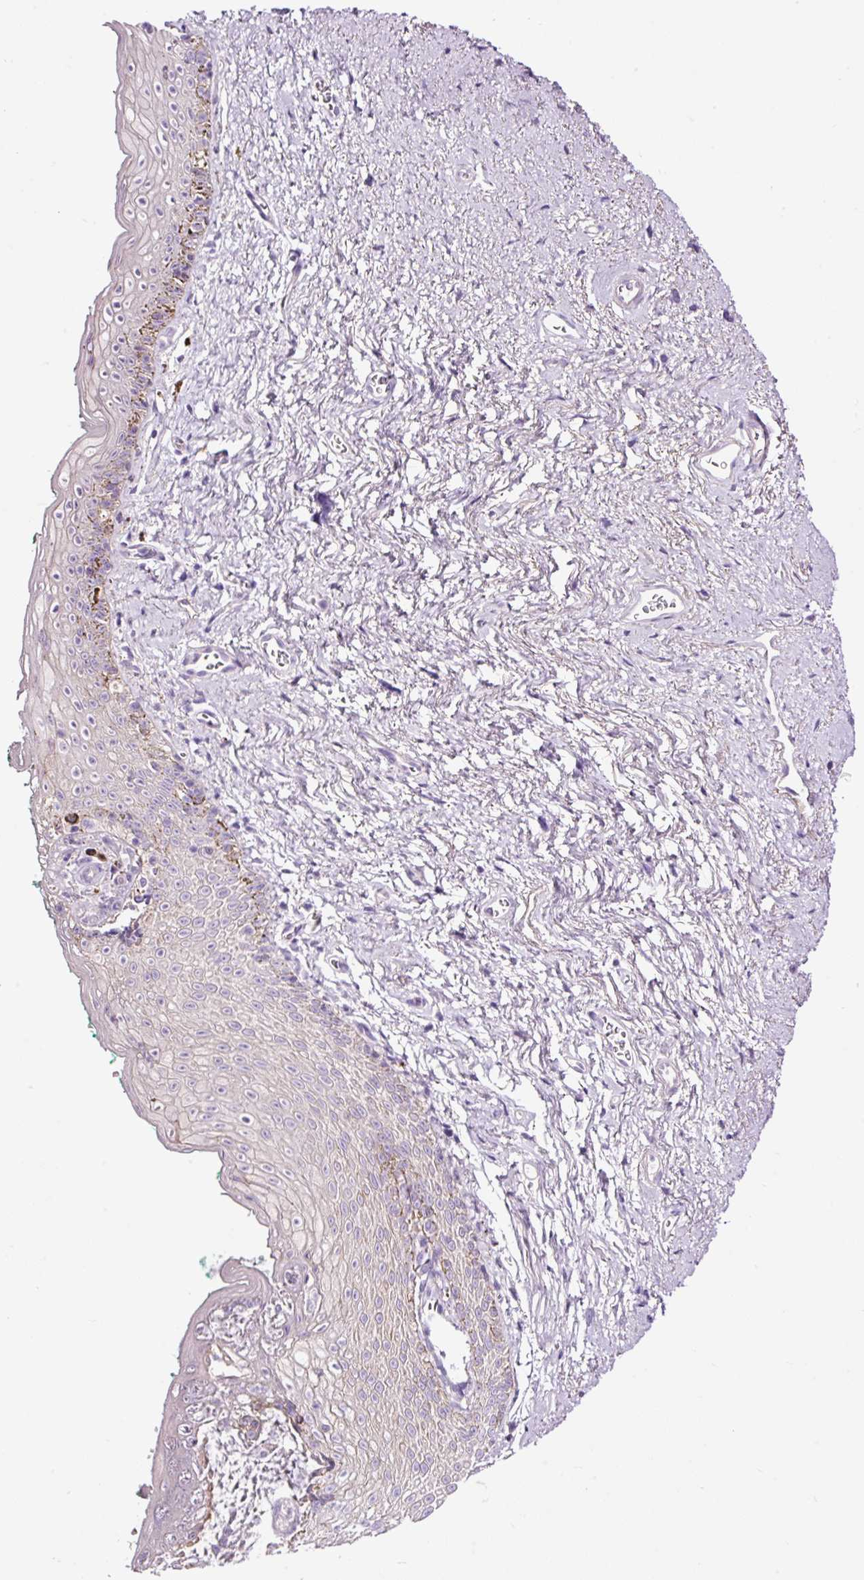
{"staining": {"intensity": "negative", "quantity": "none", "location": "none"}, "tissue": "vagina", "cell_type": "Squamous epithelial cells", "image_type": "normal", "snomed": [{"axis": "morphology", "description": "Normal tissue, NOS"}, {"axis": "topography", "description": "Vulva"}, {"axis": "topography", "description": "Vagina"}, {"axis": "topography", "description": "Peripheral nerve tissue"}], "caption": "This is a photomicrograph of immunohistochemistry staining of normal vagina, which shows no positivity in squamous epithelial cells. (Stains: DAB immunohistochemistry with hematoxylin counter stain, Microscopy: brightfield microscopy at high magnification).", "gene": "PAM", "patient": {"sex": "female", "age": 66}}